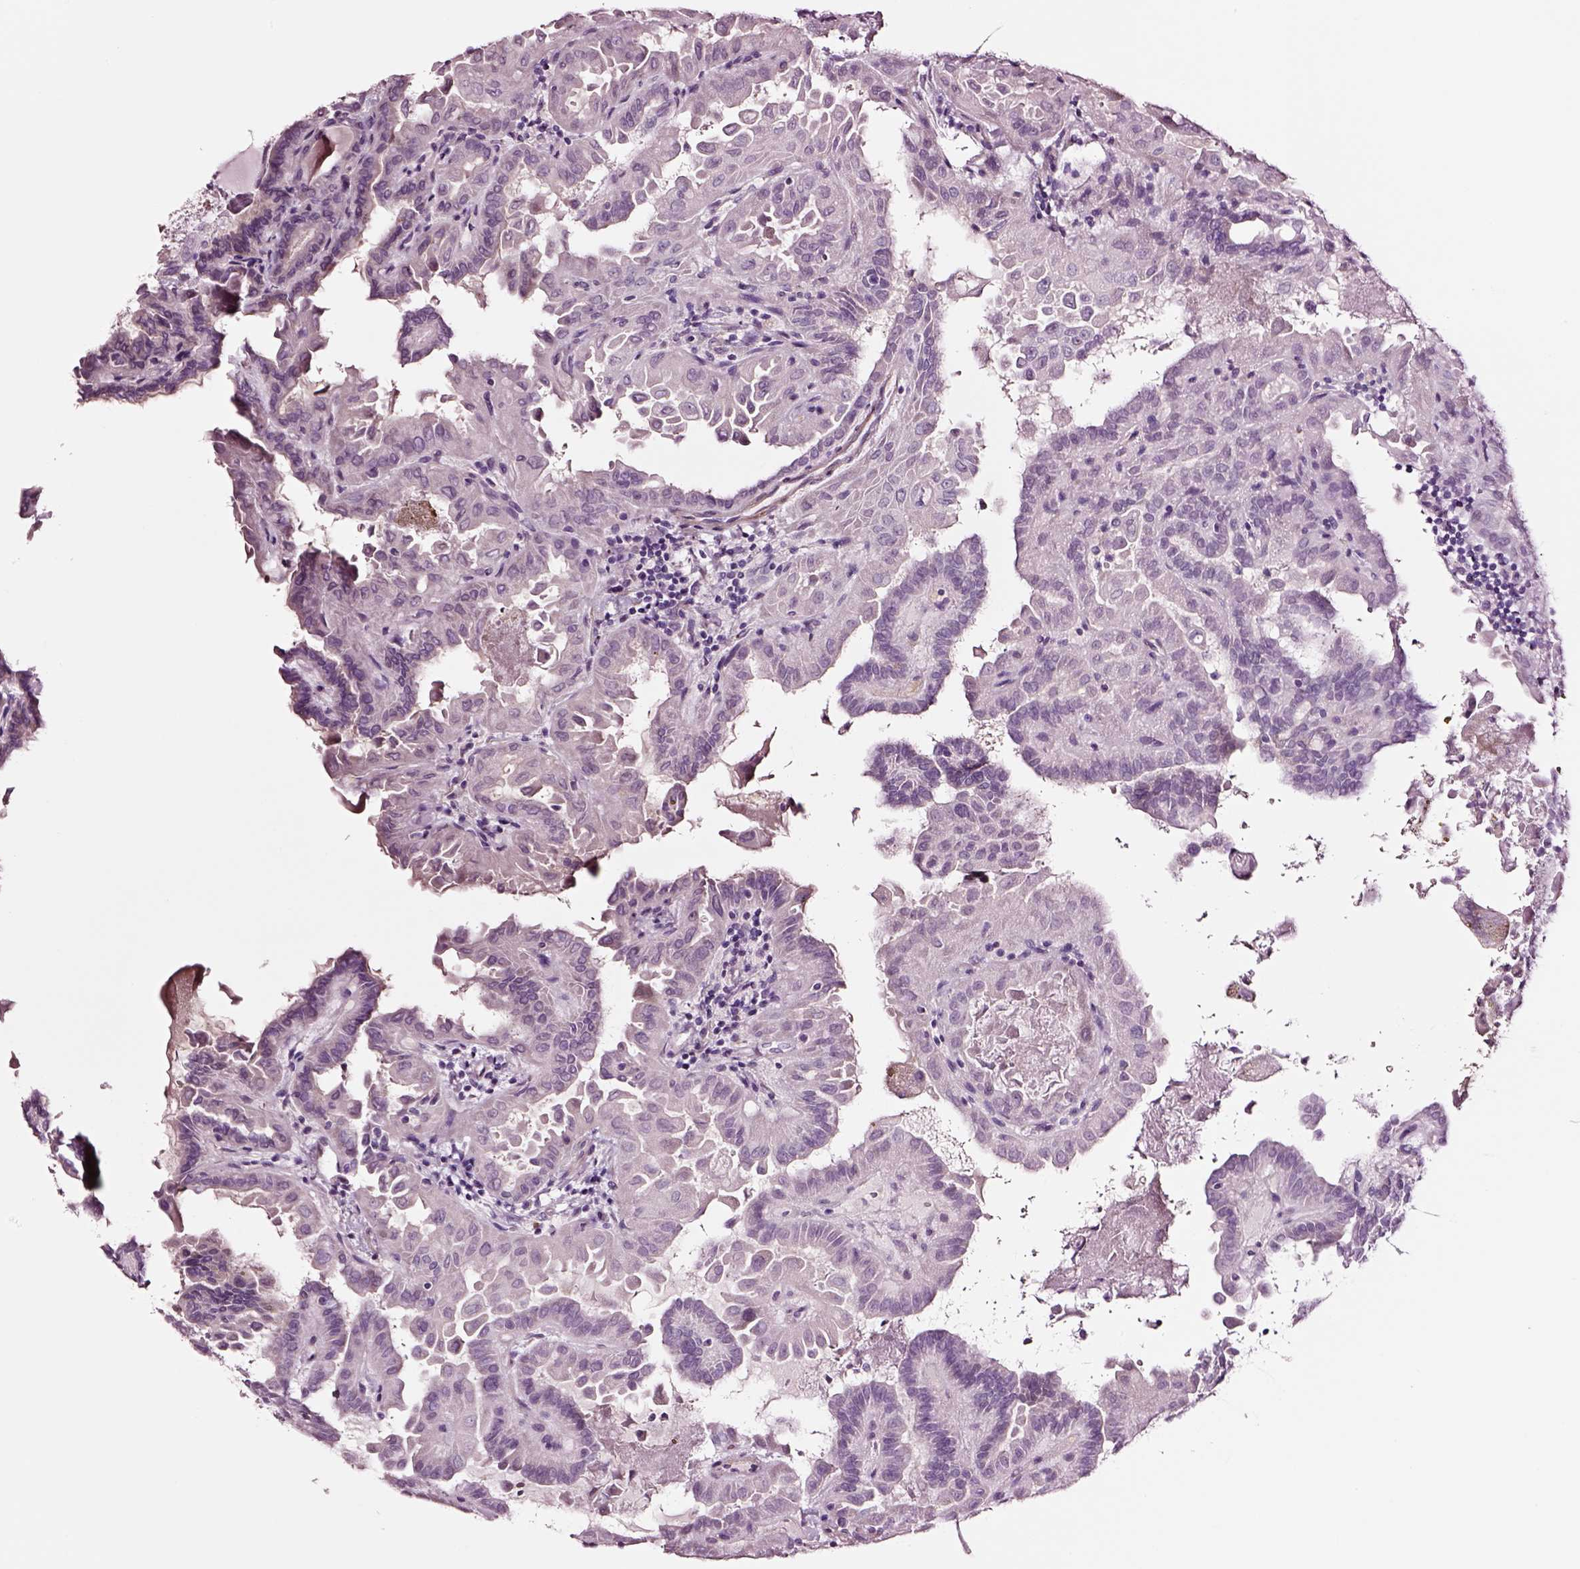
{"staining": {"intensity": "negative", "quantity": "none", "location": "none"}, "tissue": "thyroid cancer", "cell_type": "Tumor cells", "image_type": "cancer", "snomed": [{"axis": "morphology", "description": "Papillary adenocarcinoma, NOS"}, {"axis": "topography", "description": "Thyroid gland"}], "caption": "A high-resolution photomicrograph shows immunohistochemistry (IHC) staining of papillary adenocarcinoma (thyroid), which reveals no significant positivity in tumor cells.", "gene": "SOX10", "patient": {"sex": "female", "age": 46}}